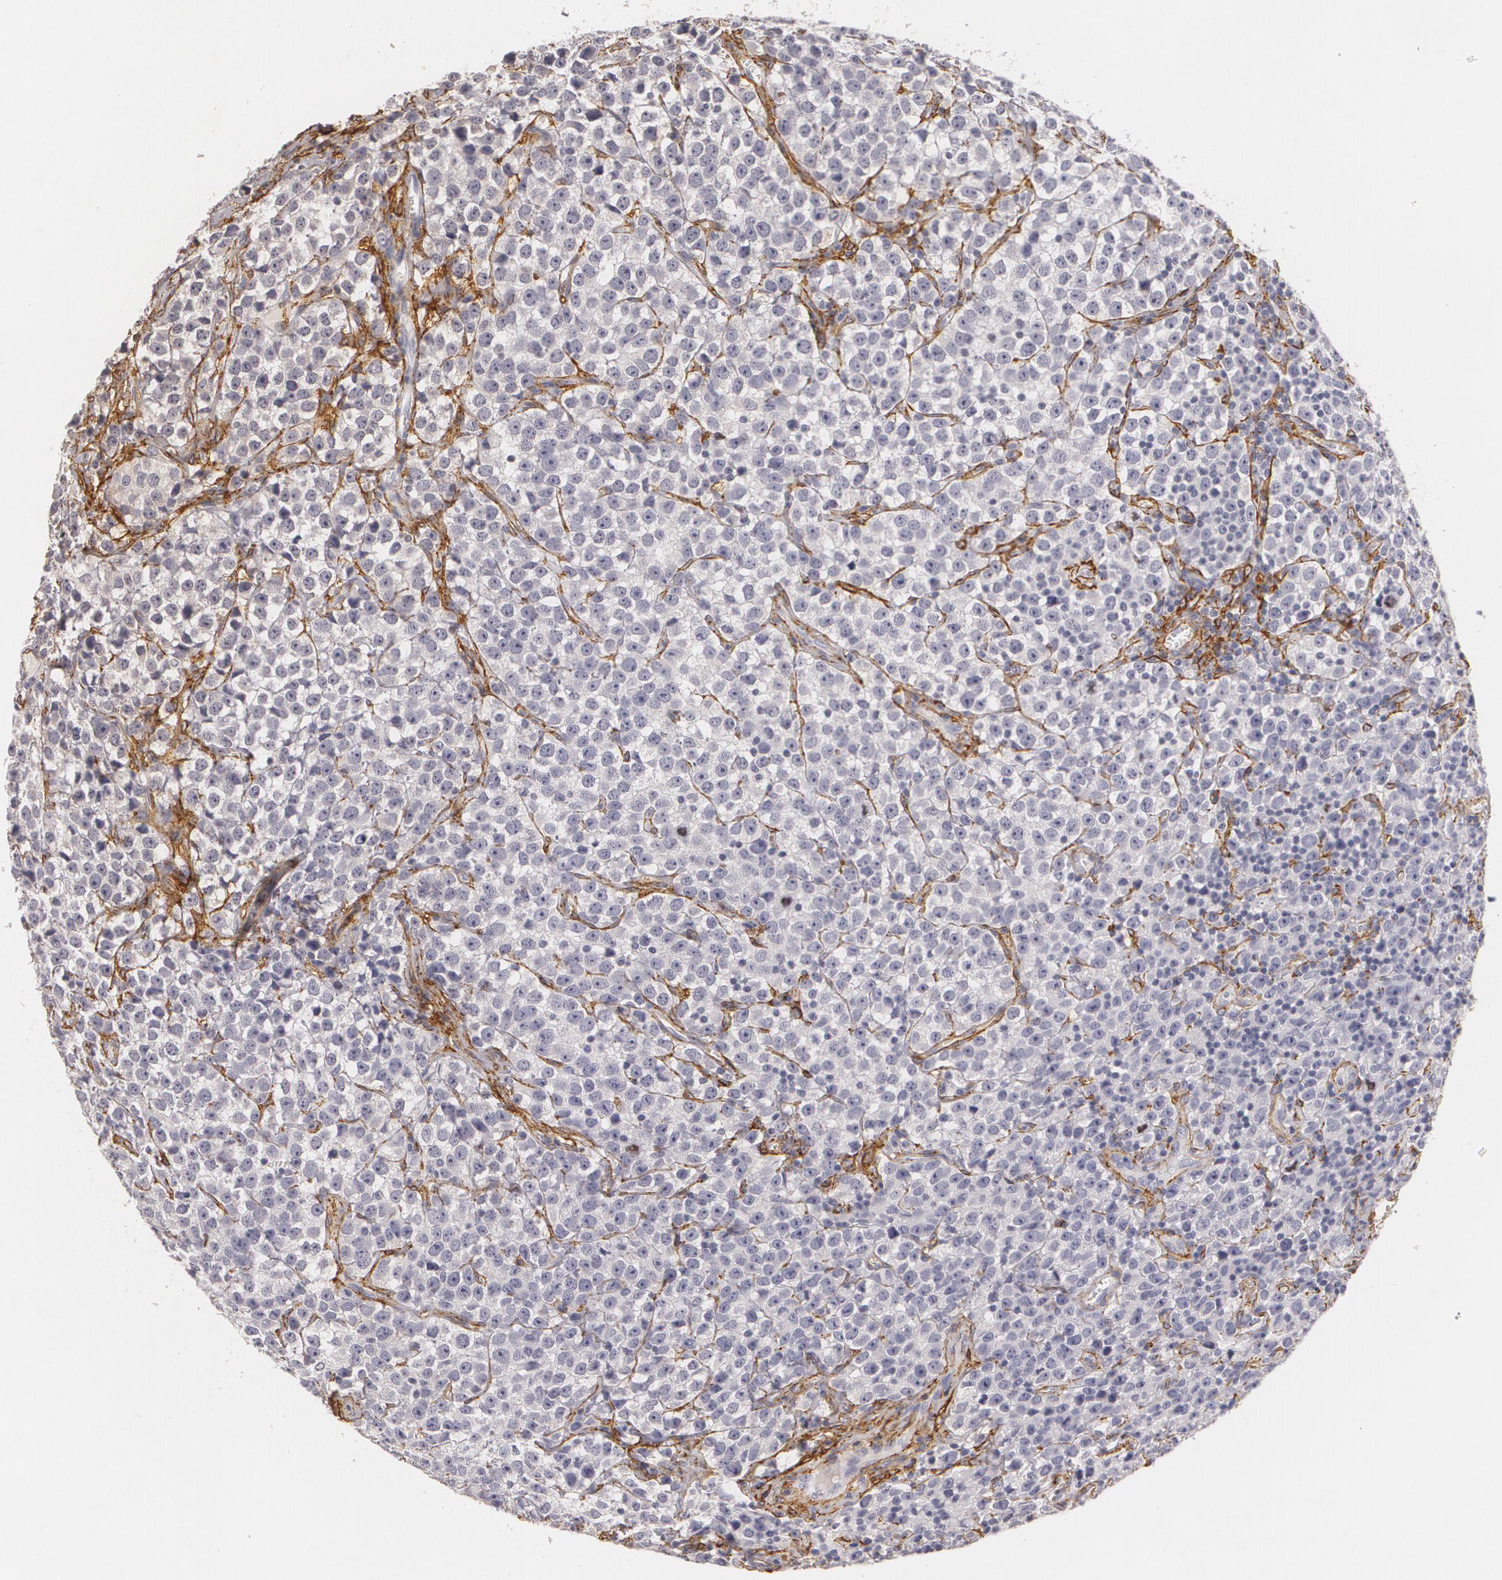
{"staining": {"intensity": "negative", "quantity": "none", "location": "none"}, "tissue": "testis cancer", "cell_type": "Tumor cells", "image_type": "cancer", "snomed": [{"axis": "morphology", "description": "Seminoma, NOS"}, {"axis": "topography", "description": "Testis"}], "caption": "Immunohistochemistry of seminoma (testis) demonstrates no expression in tumor cells. (DAB IHC visualized using brightfield microscopy, high magnification).", "gene": "NGFR", "patient": {"sex": "male", "age": 25}}